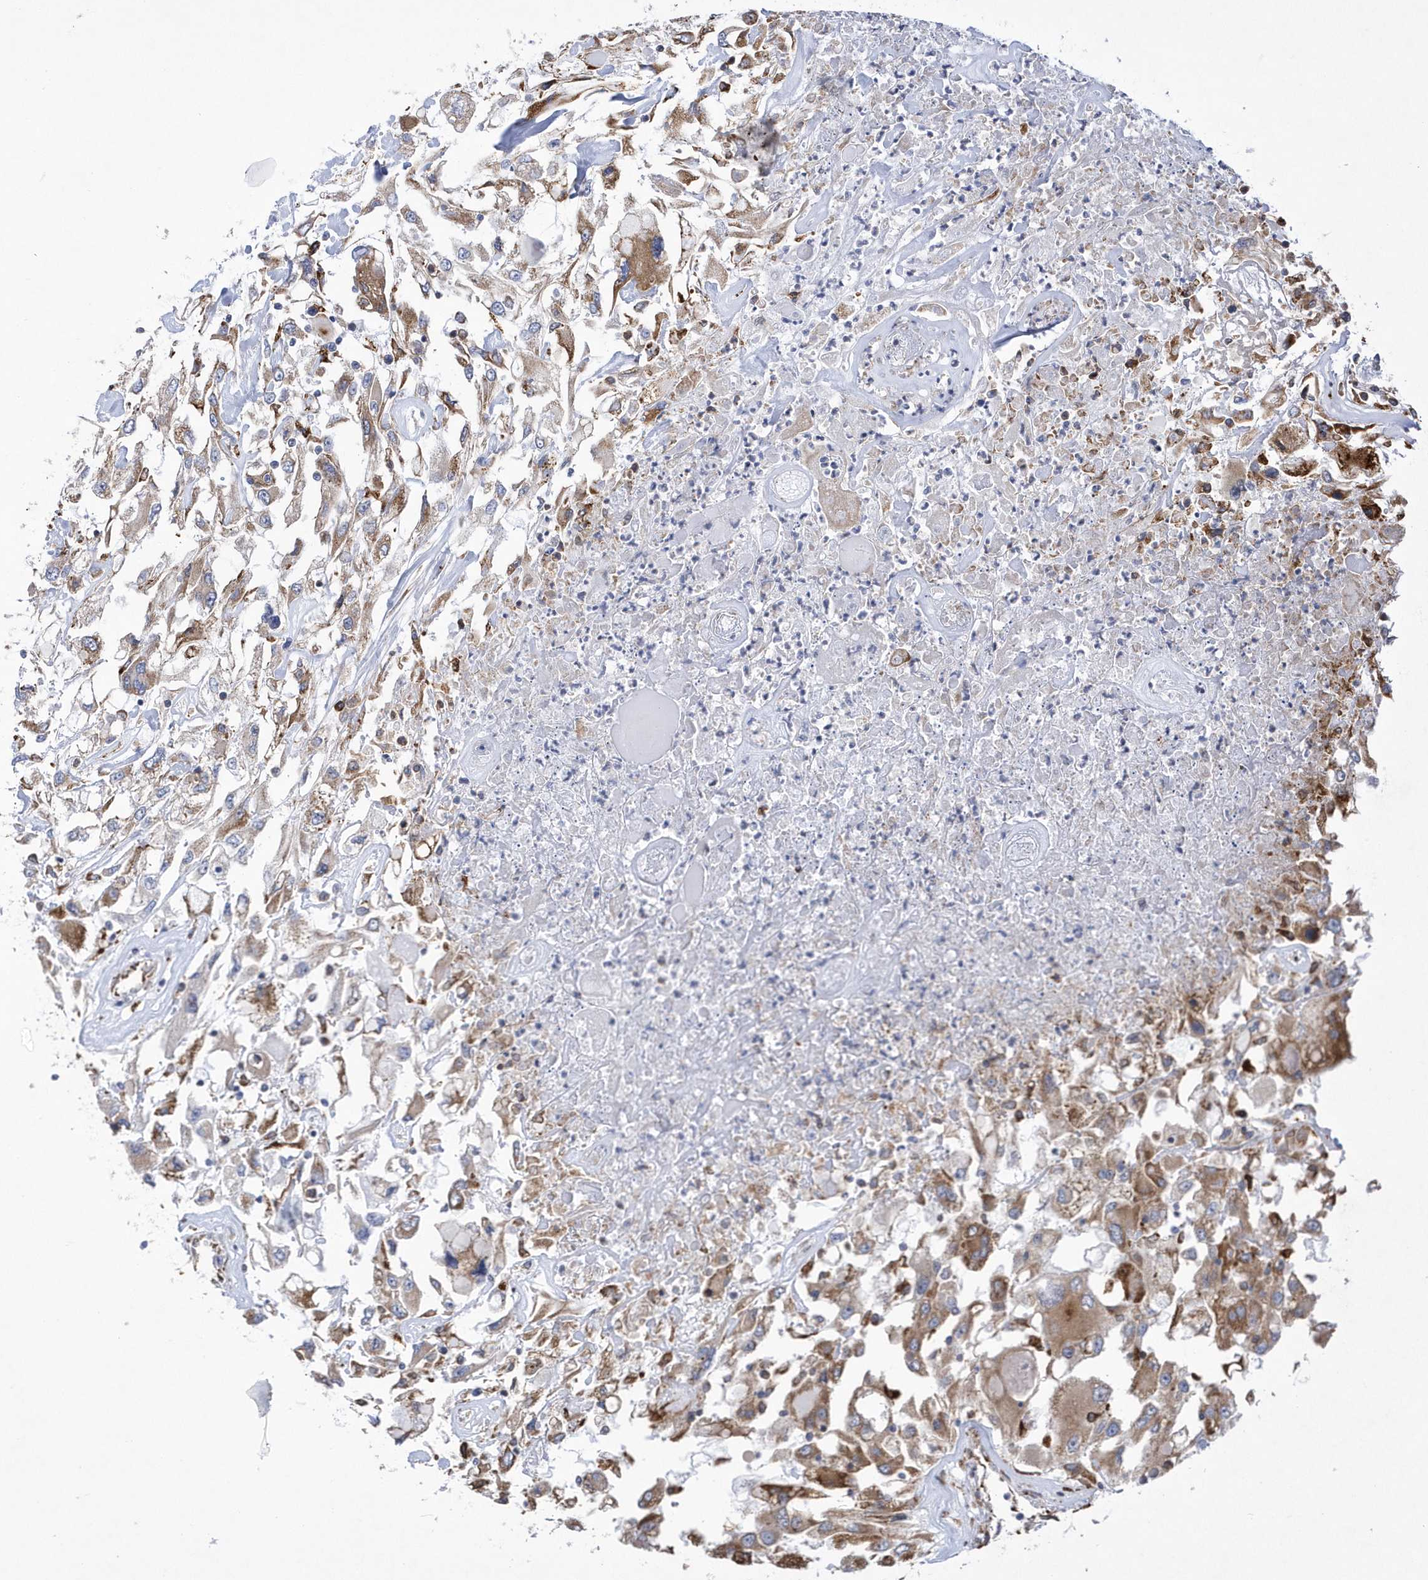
{"staining": {"intensity": "moderate", "quantity": "25%-75%", "location": "cytoplasmic/membranous"}, "tissue": "renal cancer", "cell_type": "Tumor cells", "image_type": "cancer", "snomed": [{"axis": "morphology", "description": "Adenocarcinoma, NOS"}, {"axis": "topography", "description": "Kidney"}], "caption": "Tumor cells exhibit medium levels of moderate cytoplasmic/membranous staining in about 25%-75% of cells in renal cancer.", "gene": "MED31", "patient": {"sex": "female", "age": 52}}